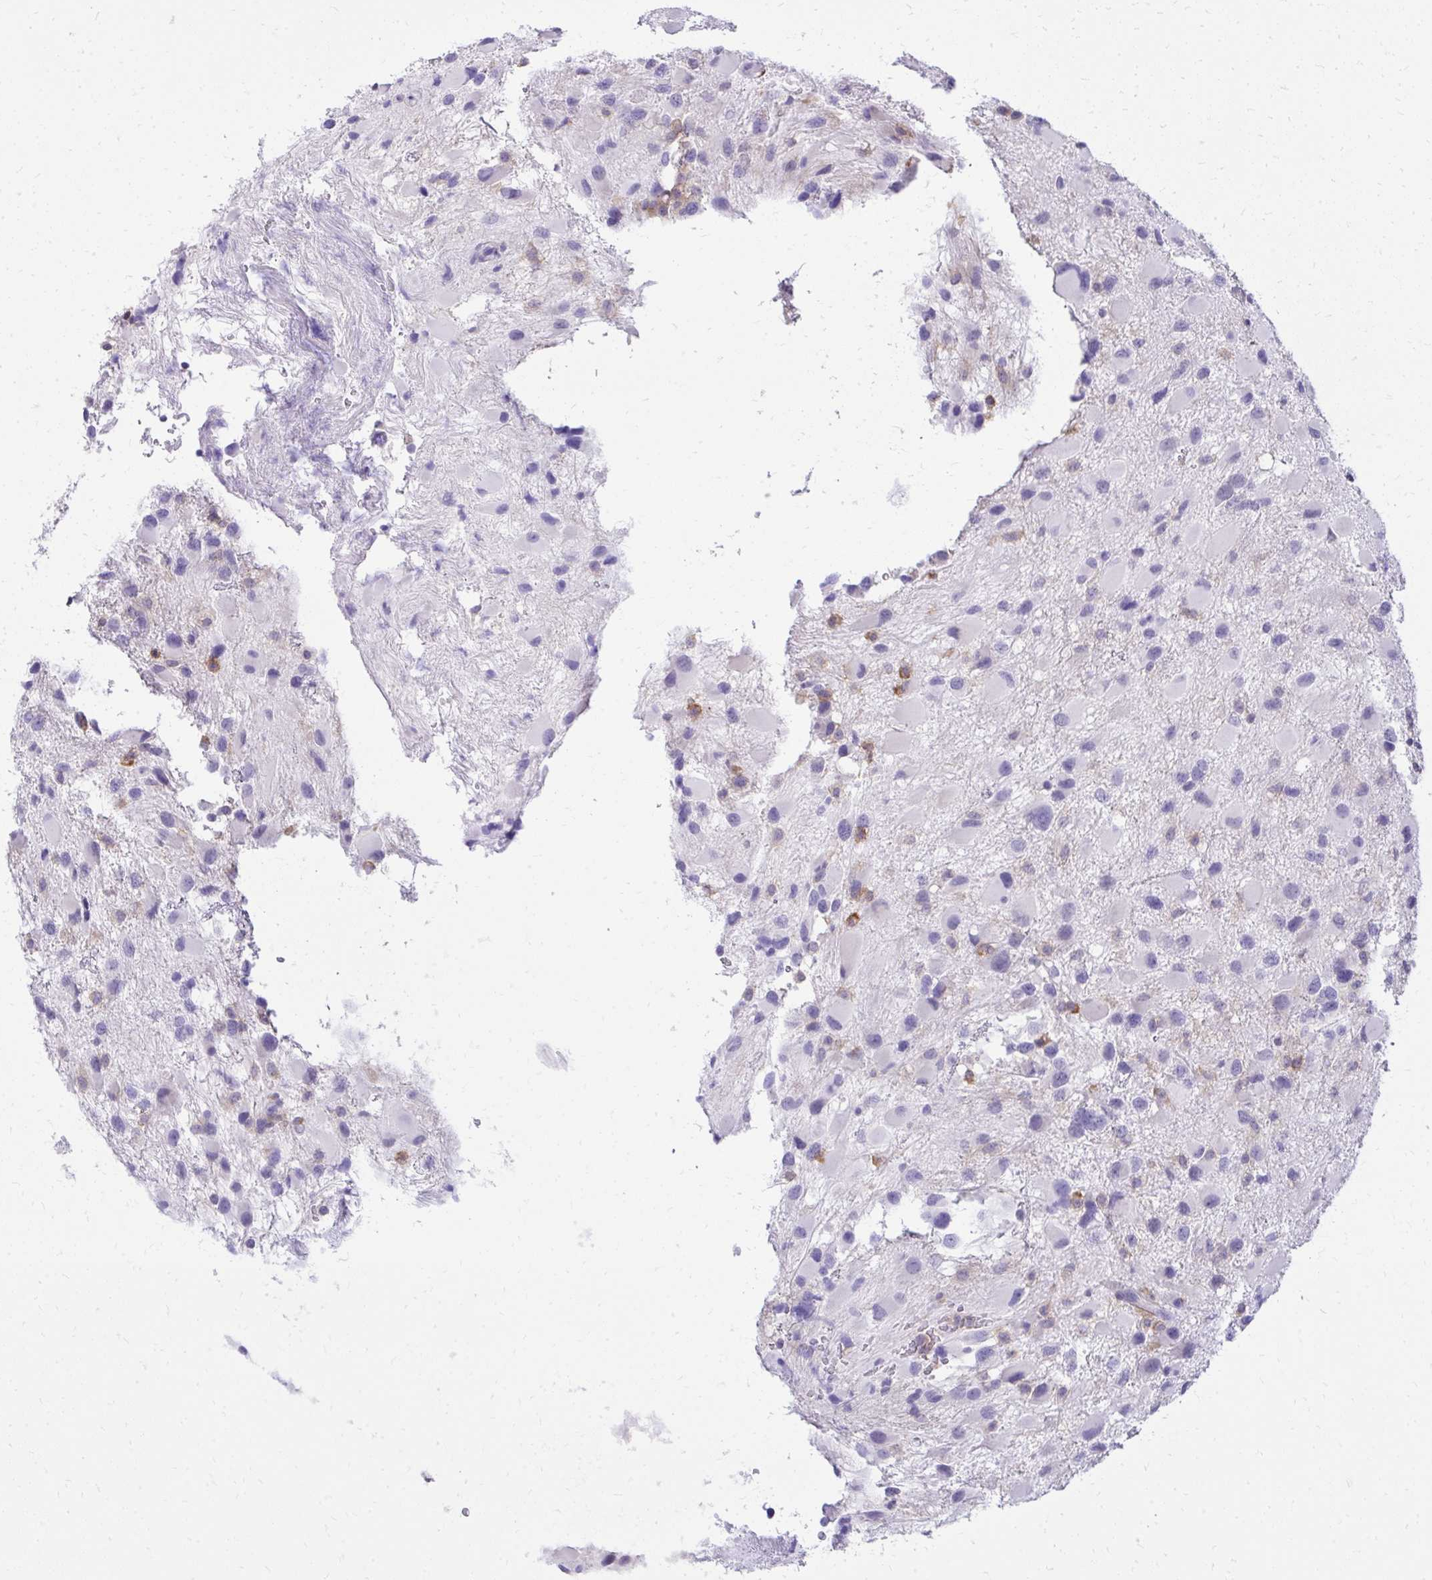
{"staining": {"intensity": "negative", "quantity": "none", "location": "none"}, "tissue": "glioma", "cell_type": "Tumor cells", "image_type": "cancer", "snomed": [{"axis": "morphology", "description": "Glioma, malignant, High grade"}, {"axis": "topography", "description": "Brain"}], "caption": "Glioma was stained to show a protein in brown. There is no significant positivity in tumor cells.", "gene": "GPRIN3", "patient": {"sex": "female", "age": 40}}